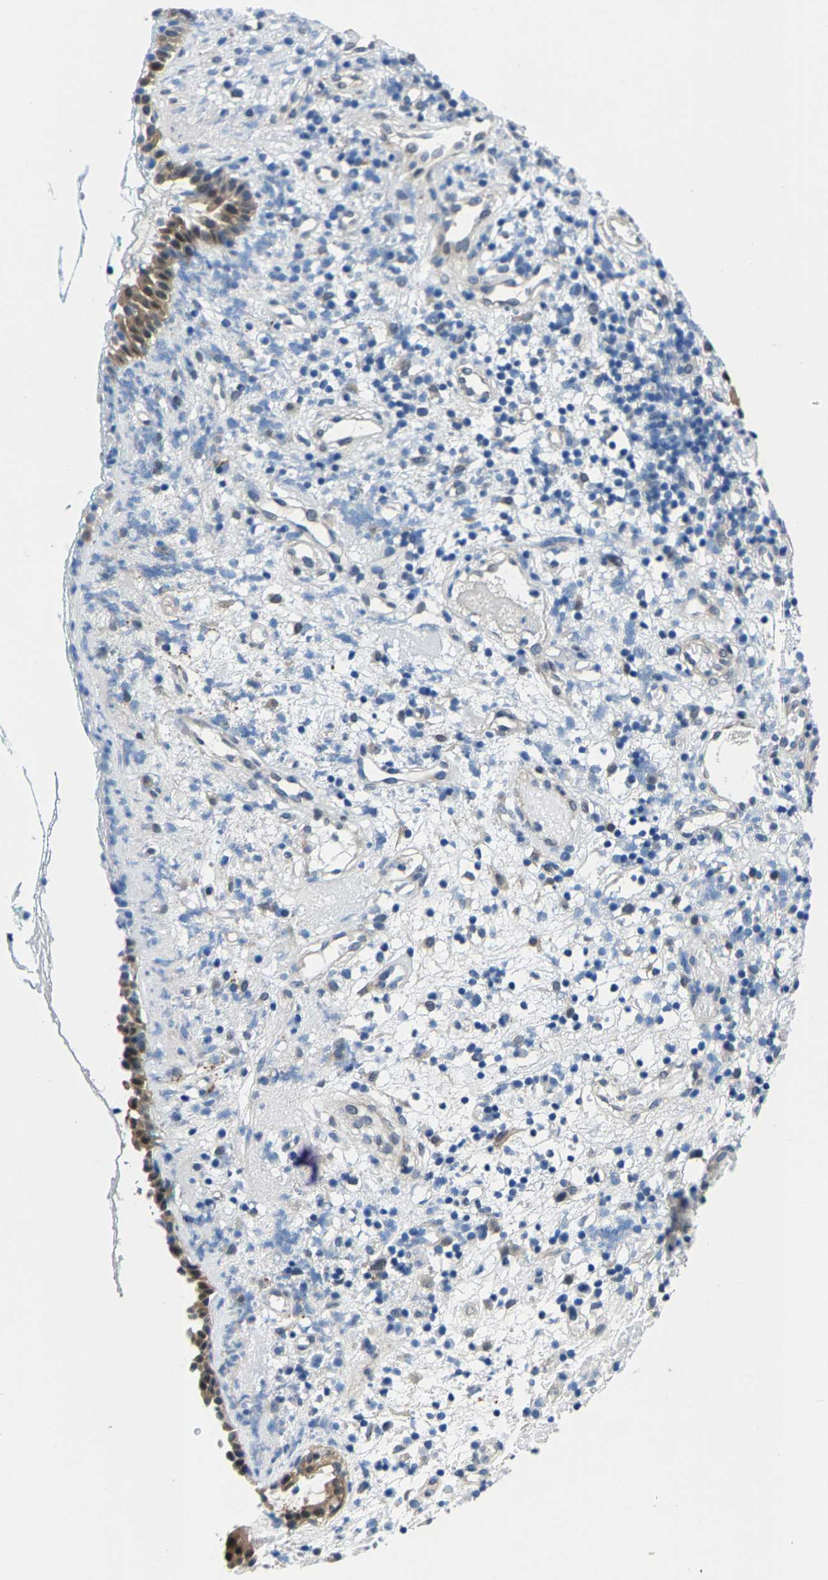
{"staining": {"intensity": "weak", "quantity": "25%-75%", "location": "cytoplasmic/membranous"}, "tissue": "nasopharynx", "cell_type": "Respiratory epithelial cells", "image_type": "normal", "snomed": [{"axis": "morphology", "description": "Normal tissue, NOS"}, {"axis": "morphology", "description": "Basal cell carcinoma"}, {"axis": "topography", "description": "Cartilage tissue"}, {"axis": "topography", "description": "Nasopharynx"}, {"axis": "topography", "description": "Oral tissue"}], "caption": "A micrograph of human nasopharynx stained for a protein displays weak cytoplasmic/membranous brown staining in respiratory epithelial cells.", "gene": "SSH3", "patient": {"sex": "female", "age": 77}}